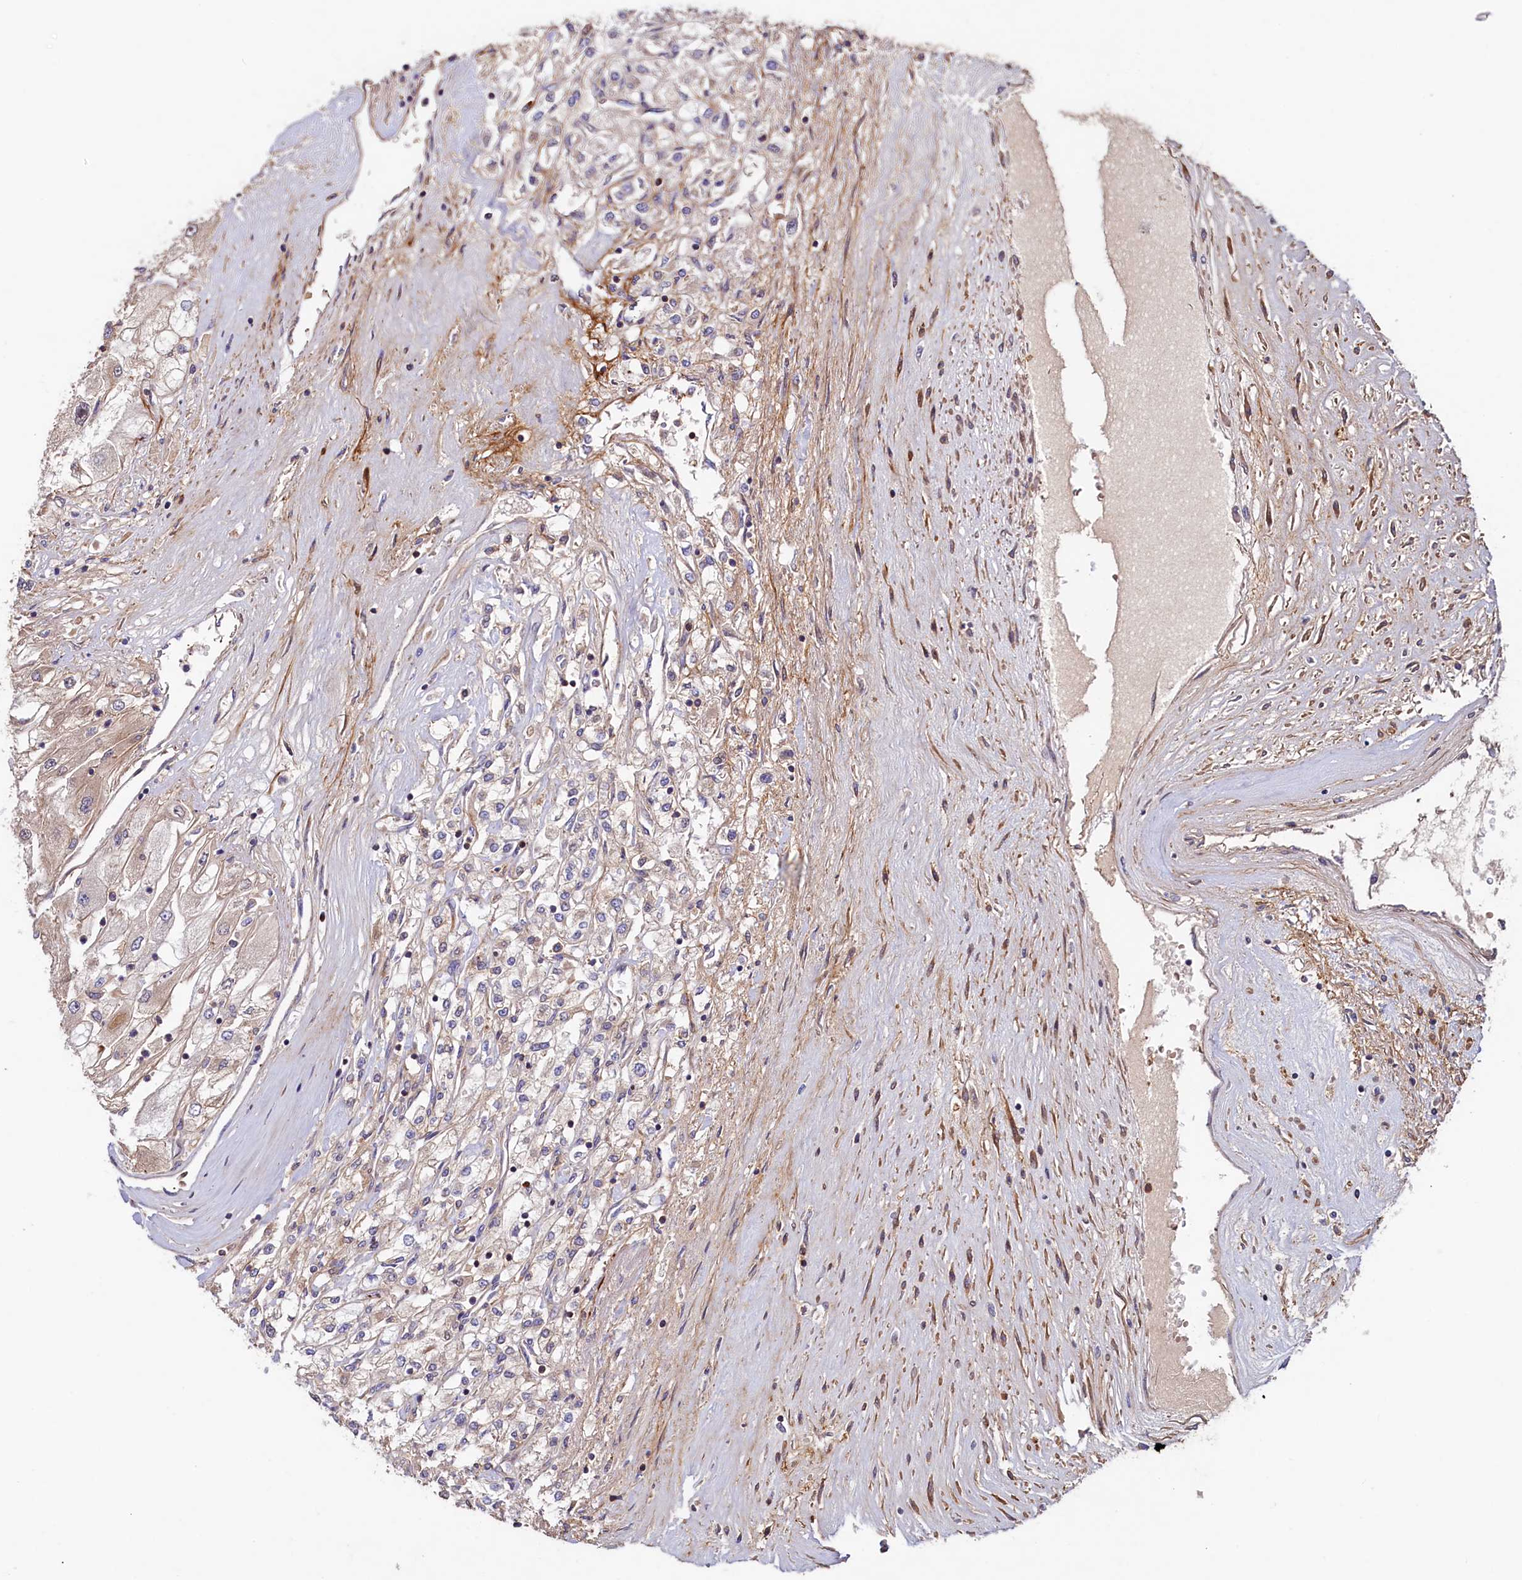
{"staining": {"intensity": "negative", "quantity": "none", "location": "none"}, "tissue": "renal cancer", "cell_type": "Tumor cells", "image_type": "cancer", "snomed": [{"axis": "morphology", "description": "Adenocarcinoma, NOS"}, {"axis": "topography", "description": "Kidney"}], "caption": "Tumor cells are negative for protein expression in human renal adenocarcinoma. (DAB immunohistochemistry (IHC) visualized using brightfield microscopy, high magnification).", "gene": "DUOXA1", "patient": {"sex": "male", "age": 80}}